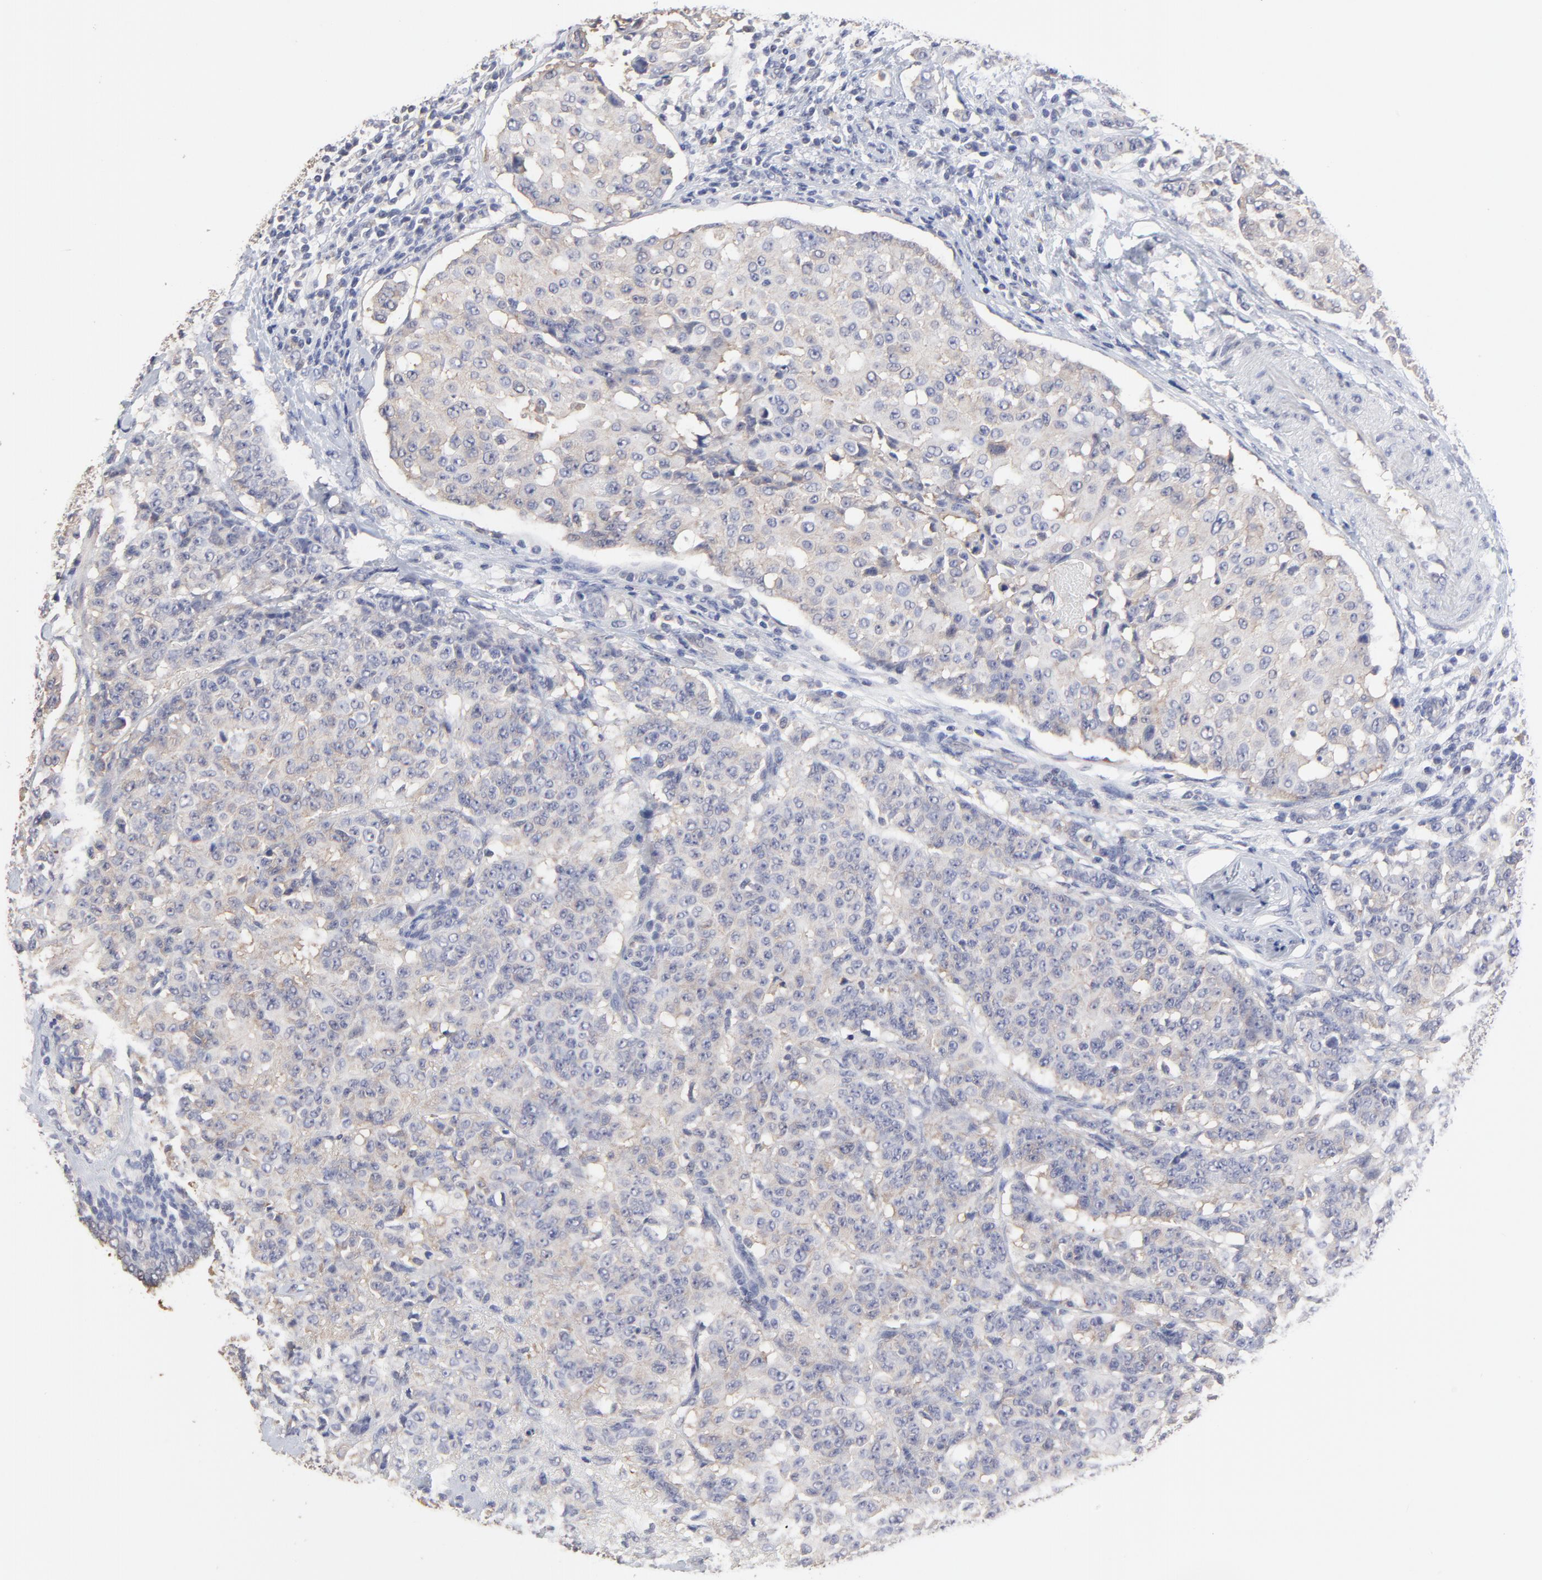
{"staining": {"intensity": "weak", "quantity": "25%-75%", "location": "cytoplasmic/membranous"}, "tissue": "breast cancer", "cell_type": "Tumor cells", "image_type": "cancer", "snomed": [{"axis": "morphology", "description": "Duct carcinoma"}, {"axis": "topography", "description": "Breast"}], "caption": "Weak cytoplasmic/membranous protein staining is identified in approximately 25%-75% of tumor cells in invasive ductal carcinoma (breast).", "gene": "CCT2", "patient": {"sex": "female", "age": 40}}